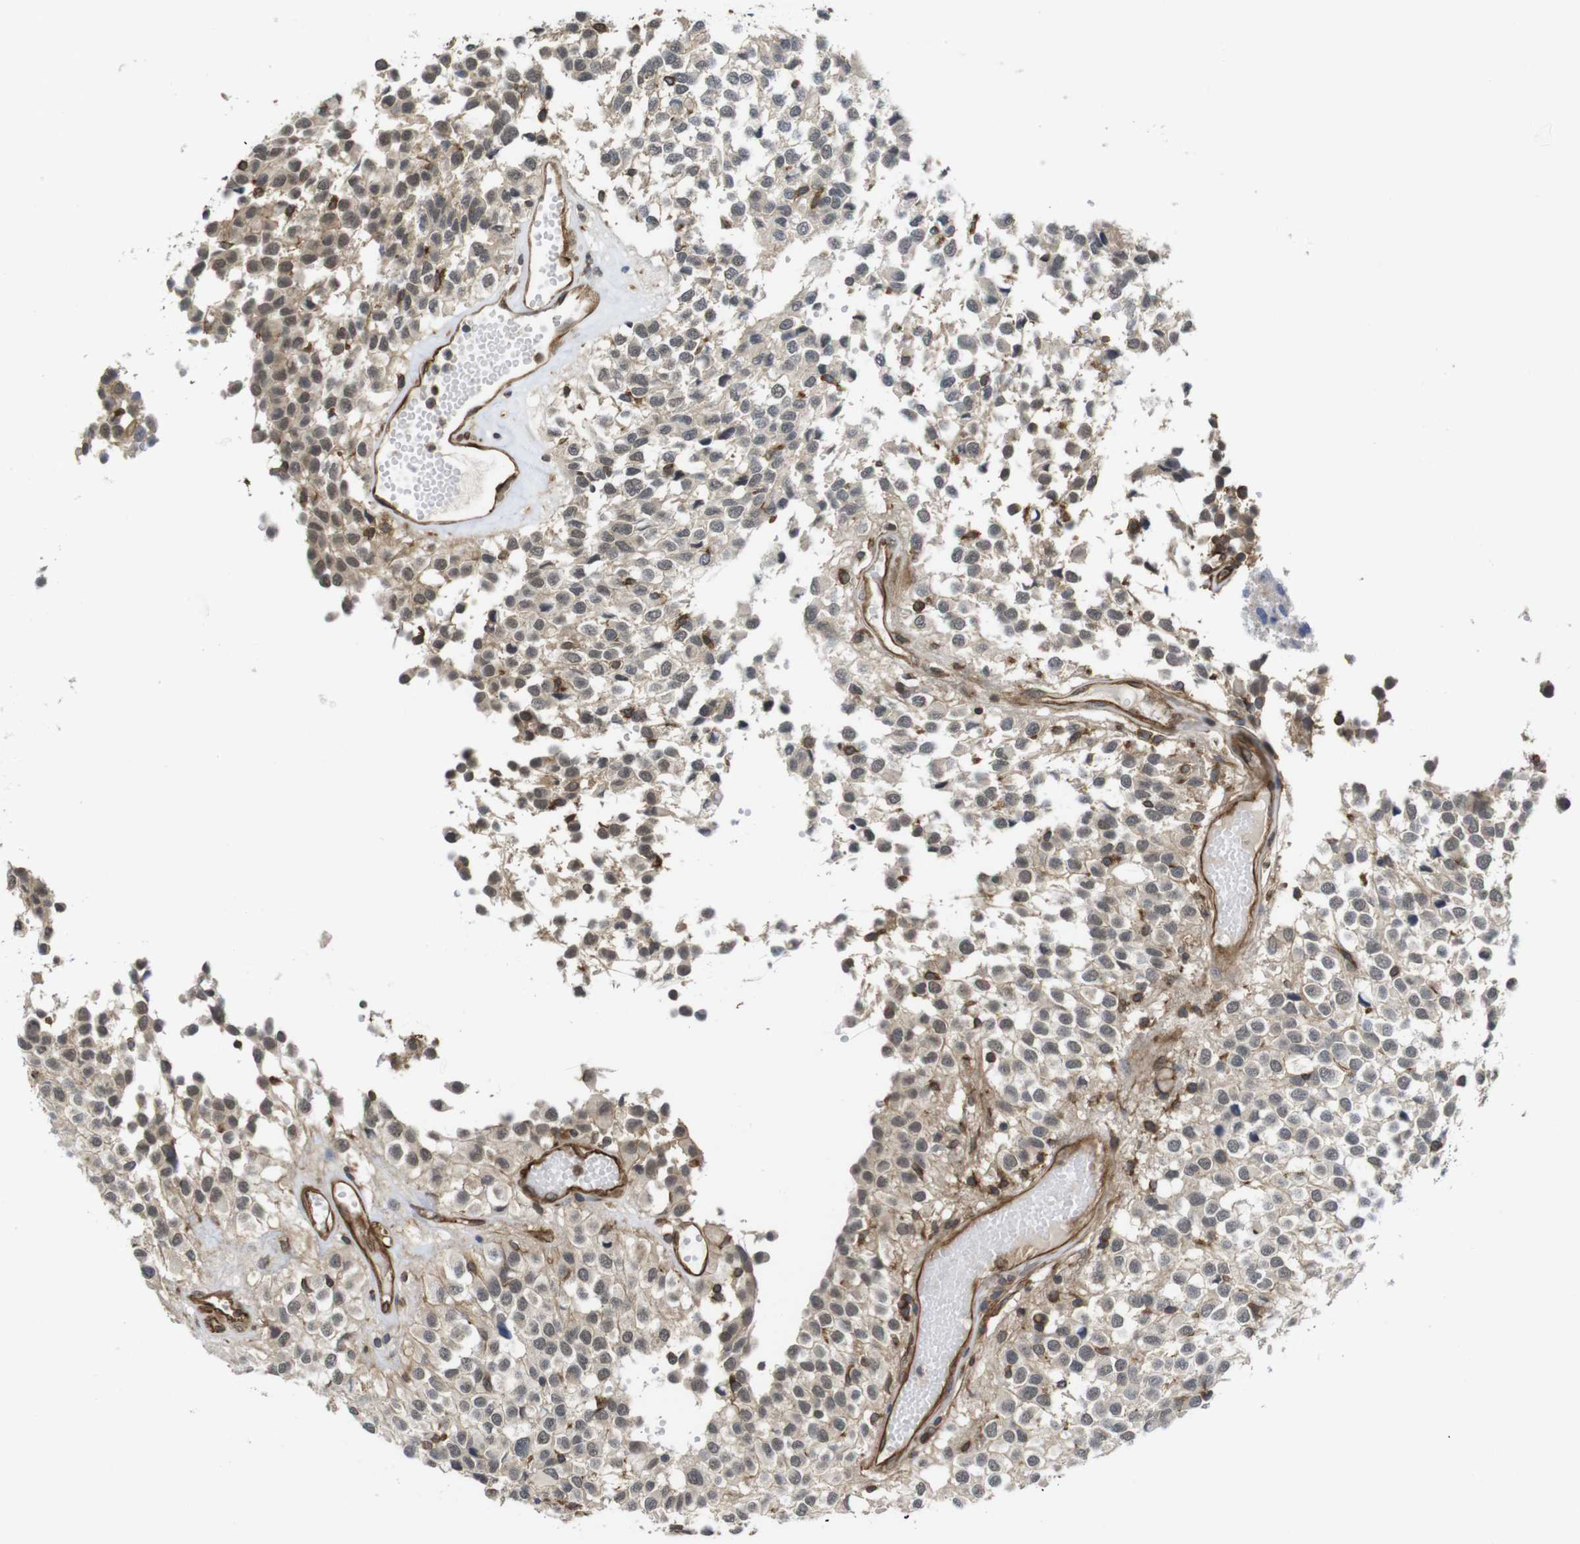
{"staining": {"intensity": "weak", "quantity": ">75%", "location": "cytoplasmic/membranous,nuclear"}, "tissue": "glioma", "cell_type": "Tumor cells", "image_type": "cancer", "snomed": [{"axis": "morphology", "description": "Glioma, malignant, High grade"}, {"axis": "topography", "description": "Brain"}], "caption": "Malignant glioma (high-grade) was stained to show a protein in brown. There is low levels of weak cytoplasmic/membranous and nuclear expression in approximately >75% of tumor cells.", "gene": "ZDHHC5", "patient": {"sex": "male", "age": 32}}